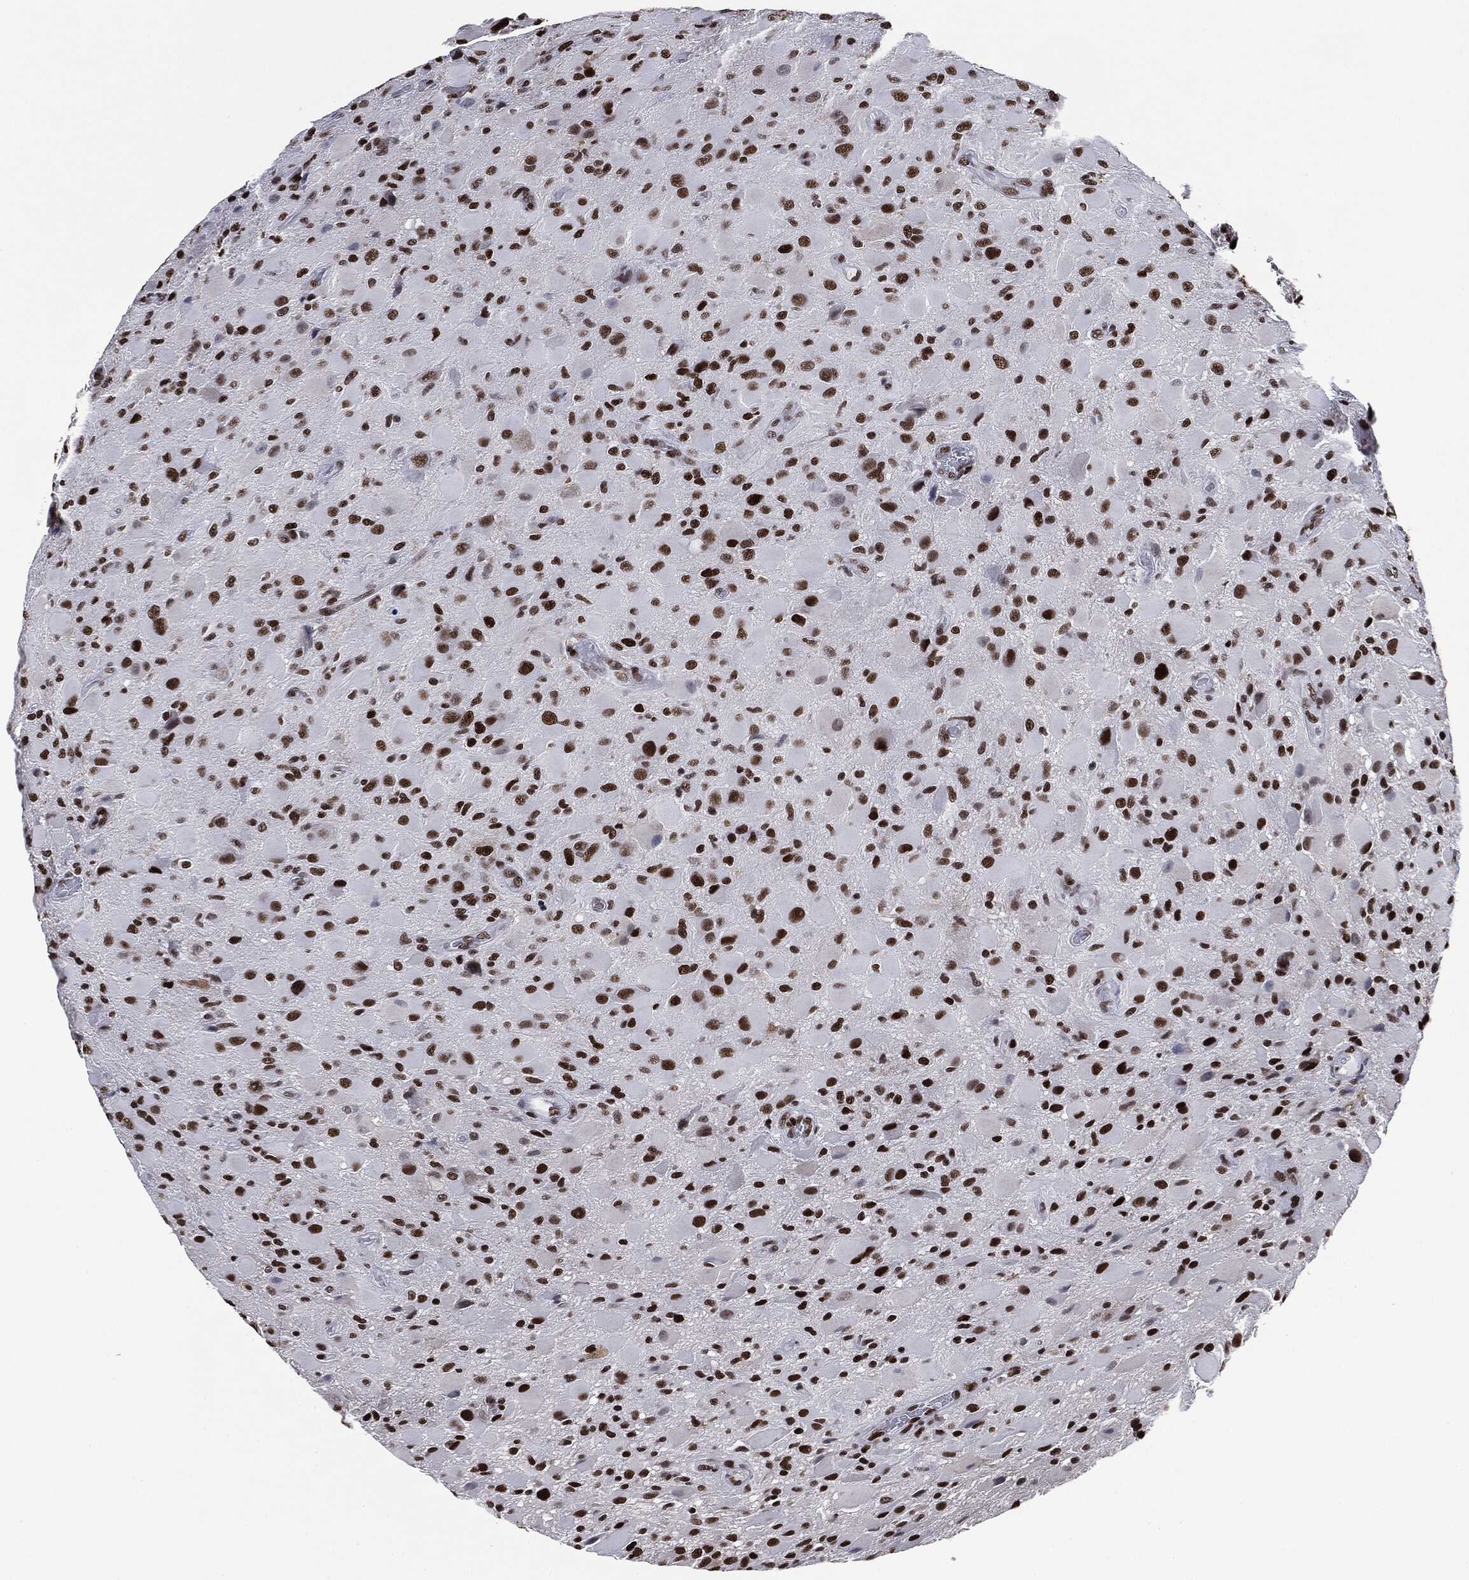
{"staining": {"intensity": "strong", "quantity": ">75%", "location": "nuclear"}, "tissue": "glioma", "cell_type": "Tumor cells", "image_type": "cancer", "snomed": [{"axis": "morphology", "description": "Glioma, malignant, High grade"}, {"axis": "topography", "description": "Cerebral cortex"}], "caption": "Immunohistochemical staining of human malignant glioma (high-grade) shows high levels of strong nuclear protein staining in about >75% of tumor cells.", "gene": "MSH2", "patient": {"sex": "male", "age": 35}}